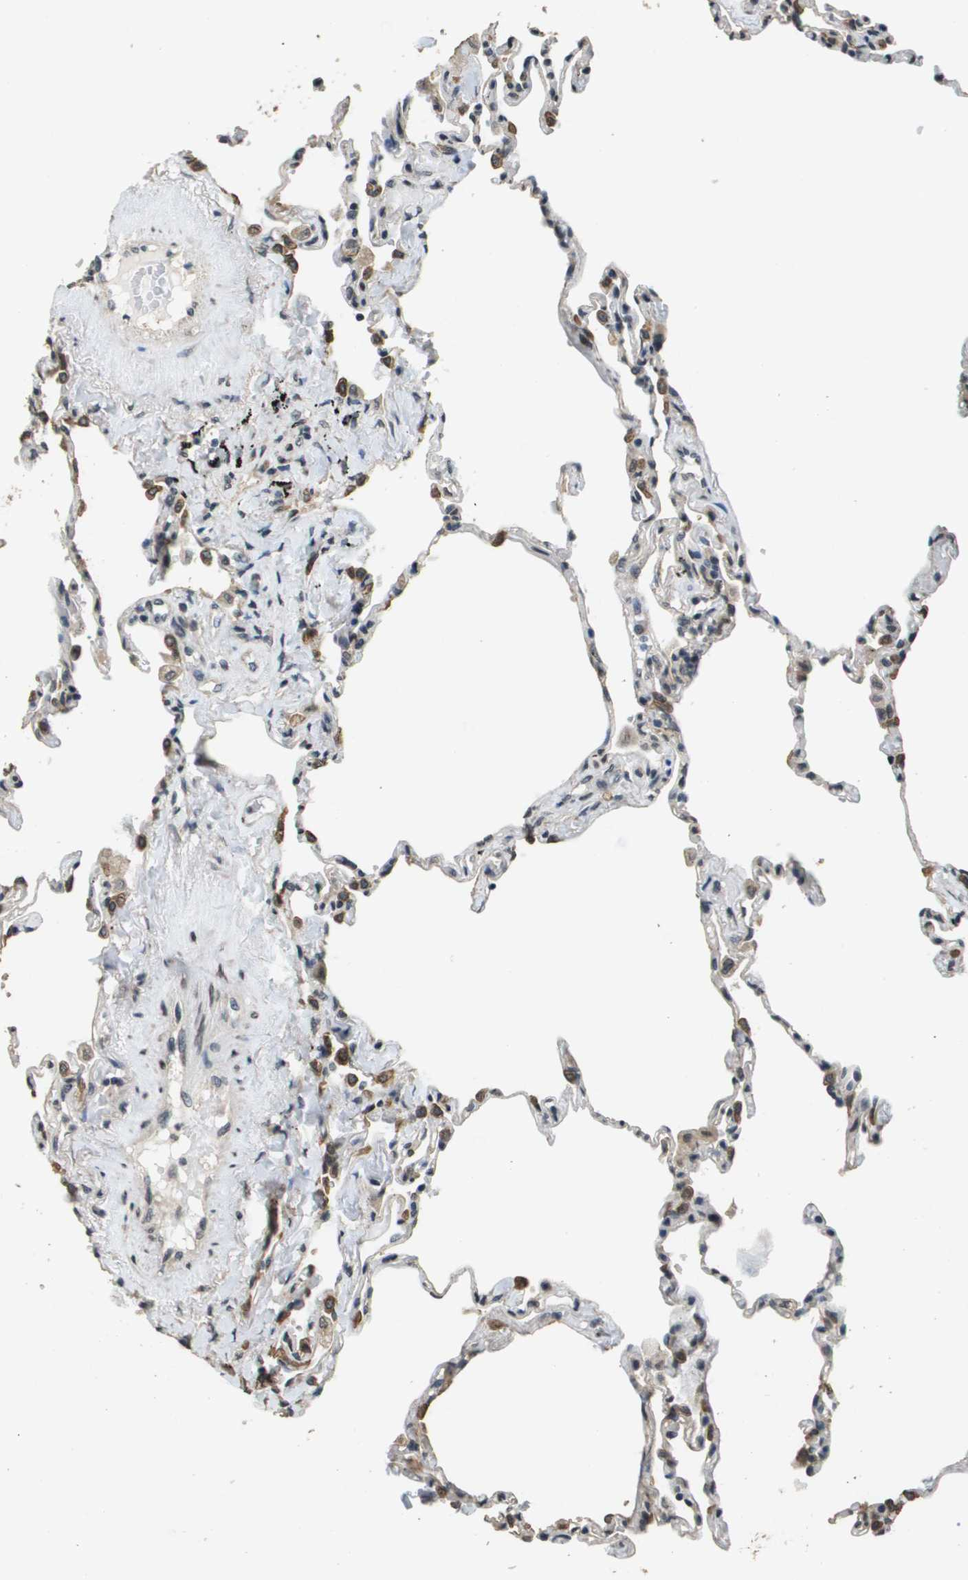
{"staining": {"intensity": "moderate", "quantity": "25%-75%", "location": "nuclear"}, "tissue": "lung", "cell_type": "Alveolar cells", "image_type": "normal", "snomed": [{"axis": "morphology", "description": "Normal tissue, NOS"}, {"axis": "topography", "description": "Lung"}], "caption": "Immunohistochemistry (IHC) (DAB (3,3'-diaminobenzidine)) staining of unremarkable lung reveals moderate nuclear protein expression in approximately 25%-75% of alveolar cells.", "gene": "FANCC", "patient": {"sex": "male", "age": 59}}